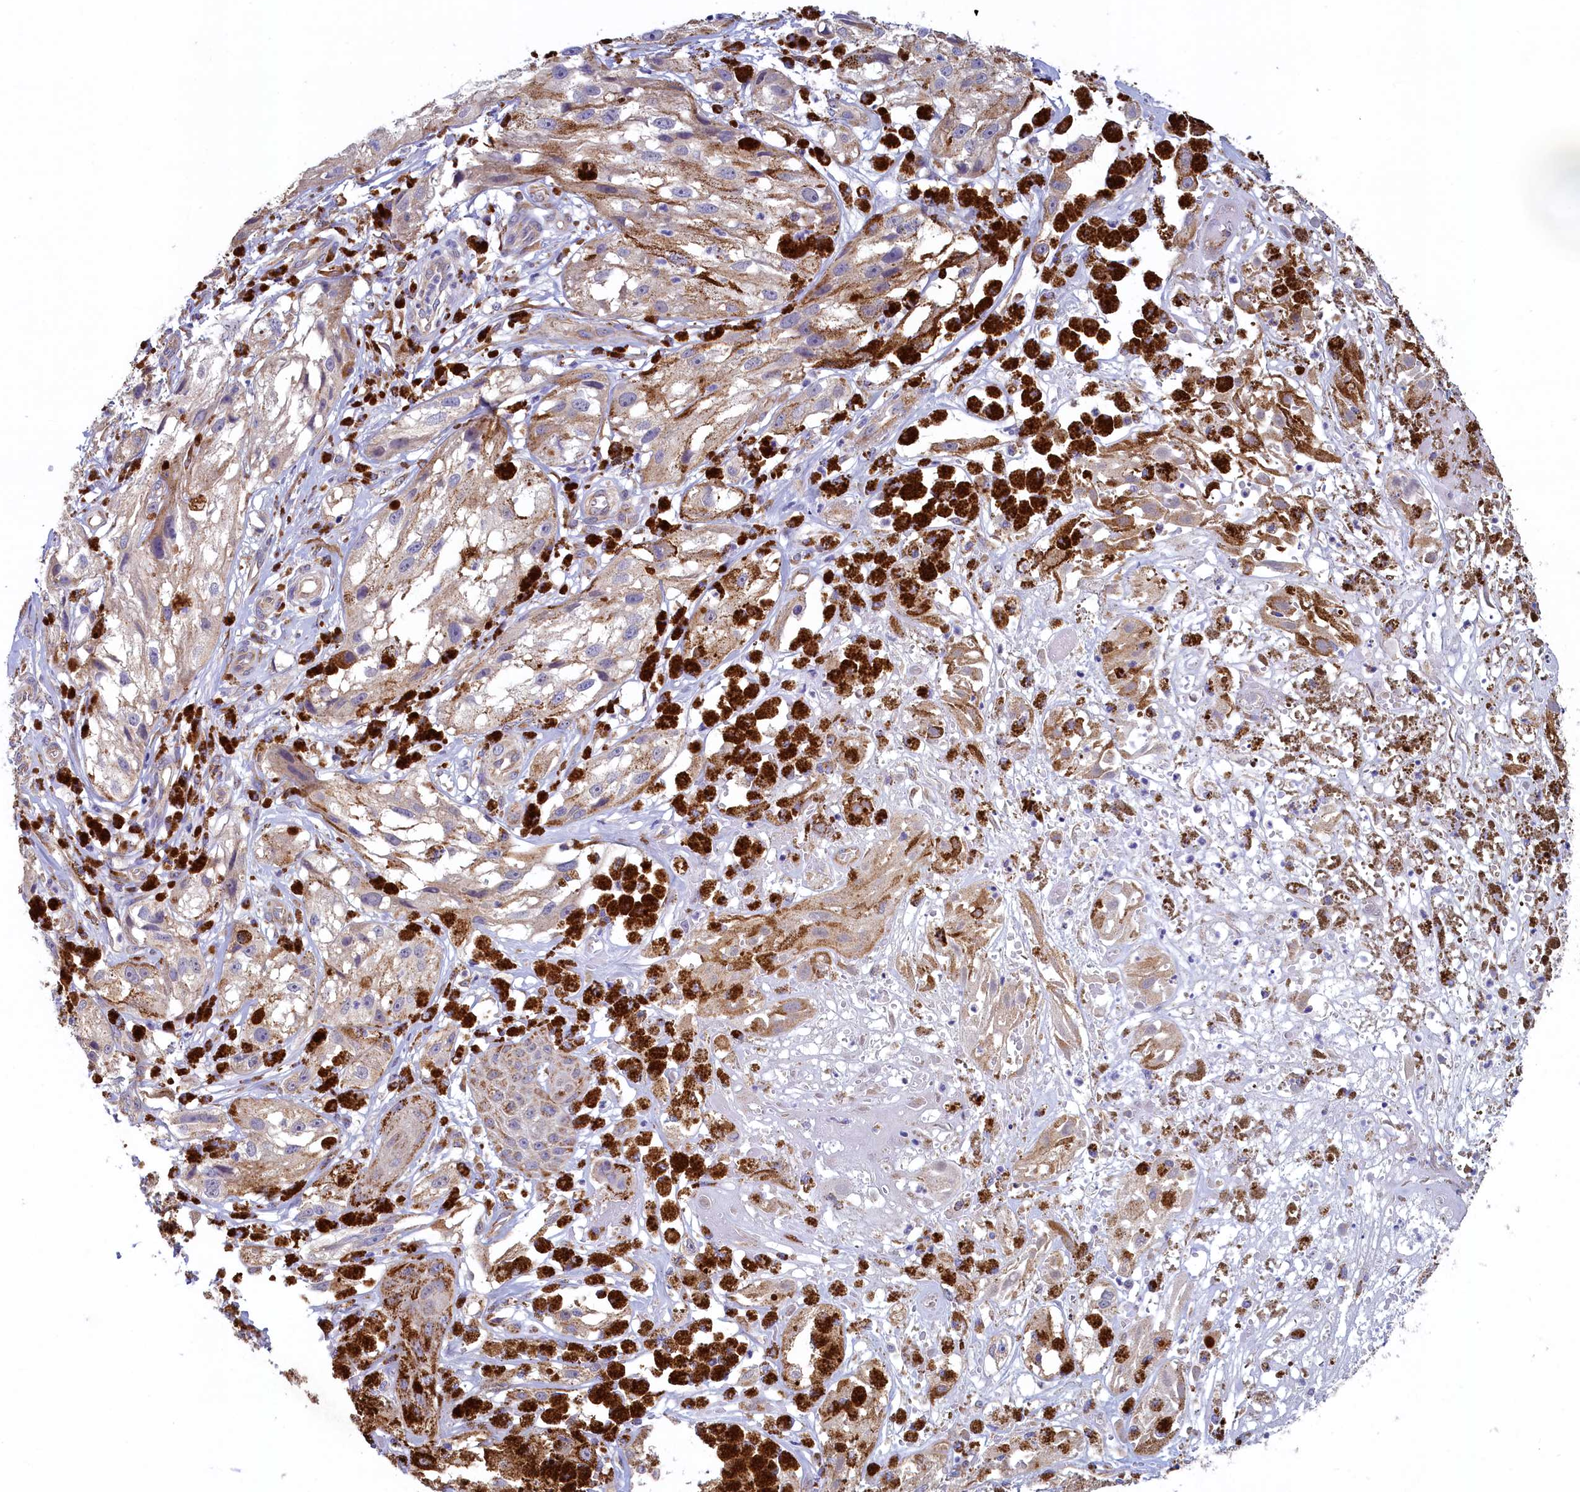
{"staining": {"intensity": "moderate", "quantity": "25%-75%", "location": "cytoplasmic/membranous"}, "tissue": "melanoma", "cell_type": "Tumor cells", "image_type": "cancer", "snomed": [{"axis": "morphology", "description": "Malignant melanoma, NOS"}, {"axis": "topography", "description": "Skin"}], "caption": "A histopathology image of human melanoma stained for a protein reveals moderate cytoplasmic/membranous brown staining in tumor cells.", "gene": "SPATA2L", "patient": {"sex": "male", "age": 88}}